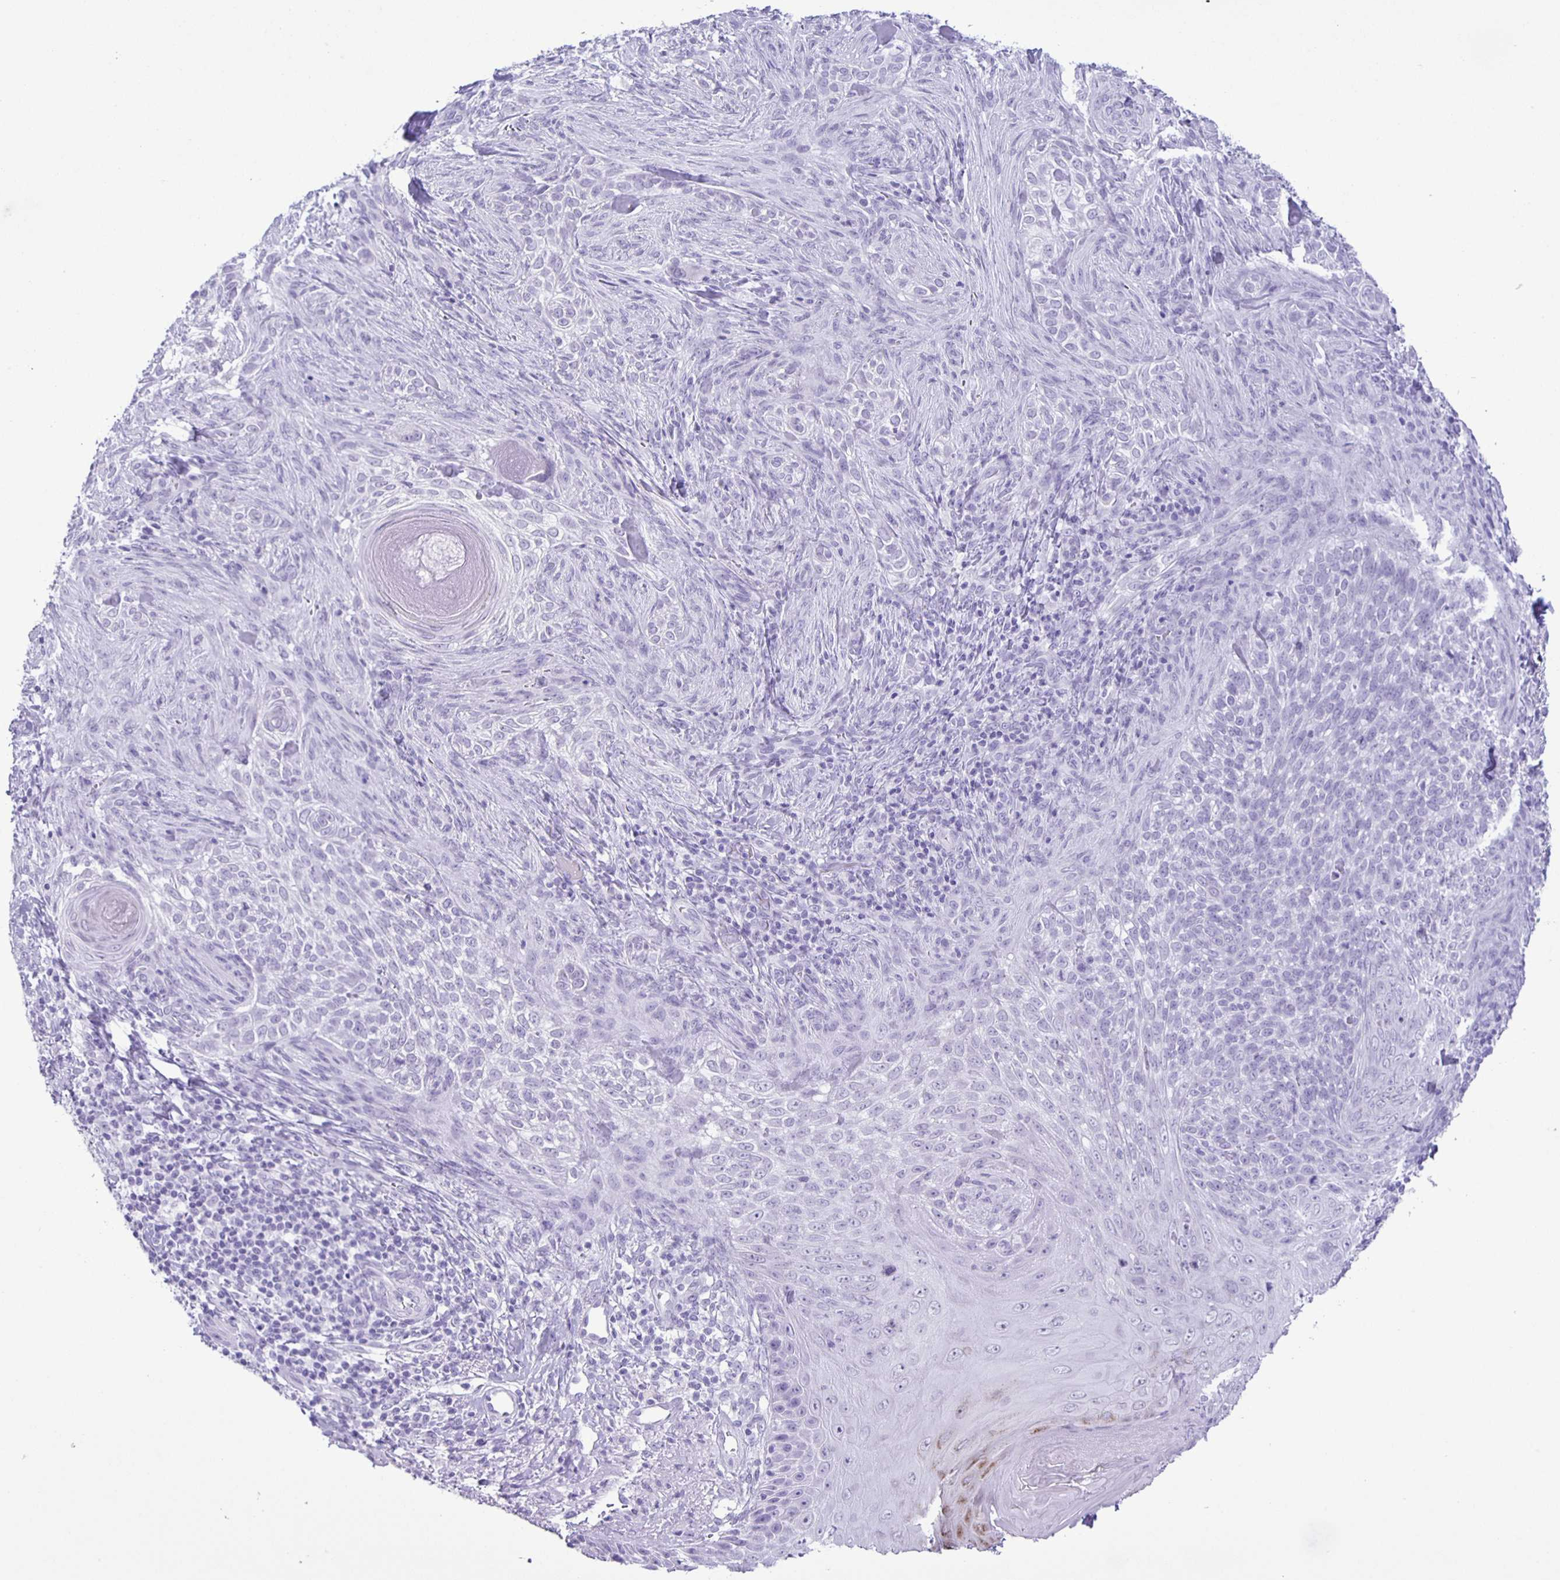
{"staining": {"intensity": "negative", "quantity": "none", "location": "none"}, "tissue": "skin cancer", "cell_type": "Tumor cells", "image_type": "cancer", "snomed": [{"axis": "morphology", "description": "Basal cell carcinoma"}, {"axis": "topography", "description": "Skin"}], "caption": "A micrograph of basal cell carcinoma (skin) stained for a protein displays no brown staining in tumor cells.", "gene": "EZHIP", "patient": {"sex": "female", "age": 48}}